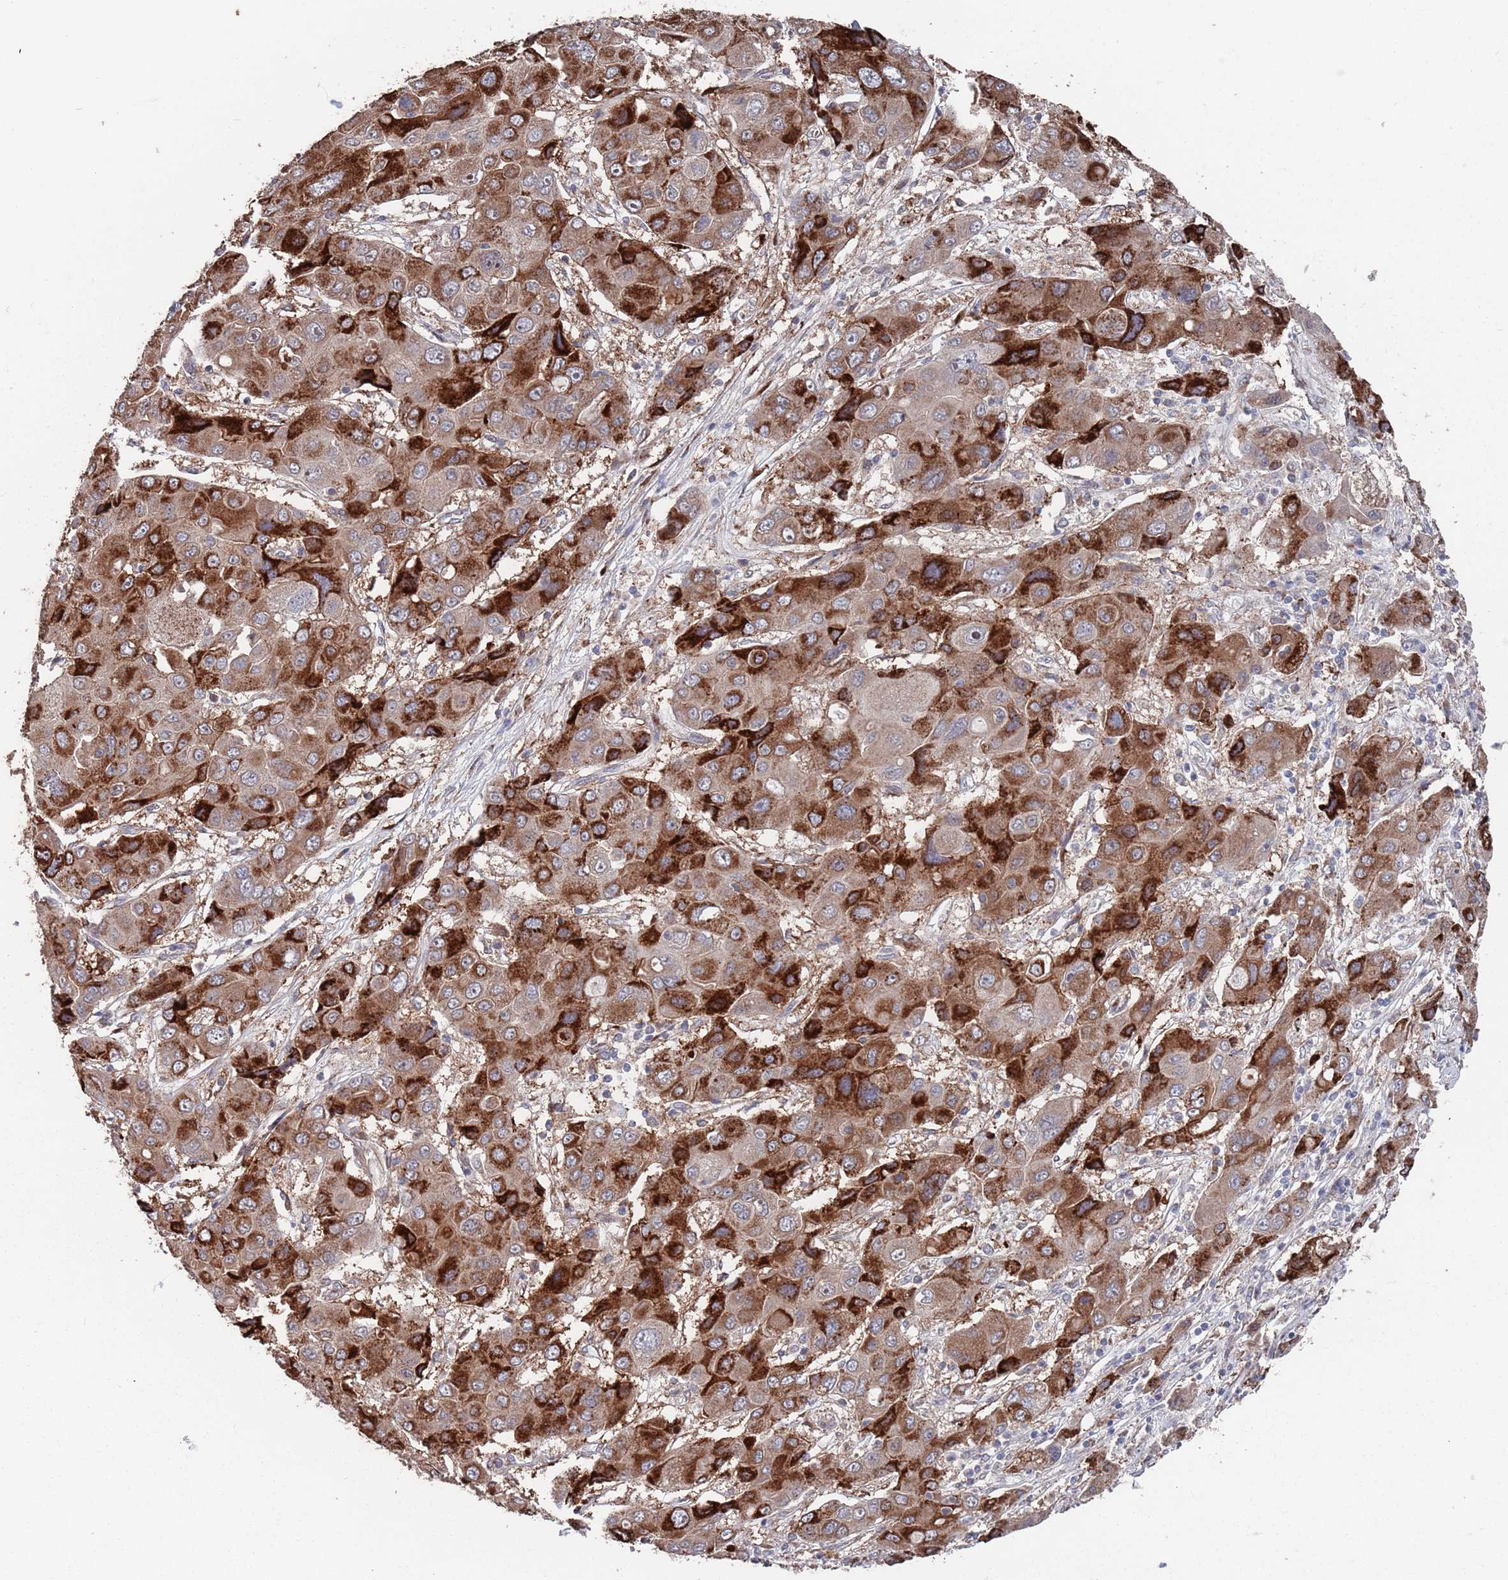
{"staining": {"intensity": "strong", "quantity": ">75%", "location": "cytoplasmic/membranous"}, "tissue": "liver cancer", "cell_type": "Tumor cells", "image_type": "cancer", "snomed": [{"axis": "morphology", "description": "Cholangiocarcinoma"}, {"axis": "topography", "description": "Liver"}], "caption": "Strong cytoplasmic/membranous positivity for a protein is present in approximately >75% of tumor cells of liver cancer (cholangiocarcinoma) using immunohistochemistry.", "gene": "UNC45A", "patient": {"sex": "male", "age": 67}}